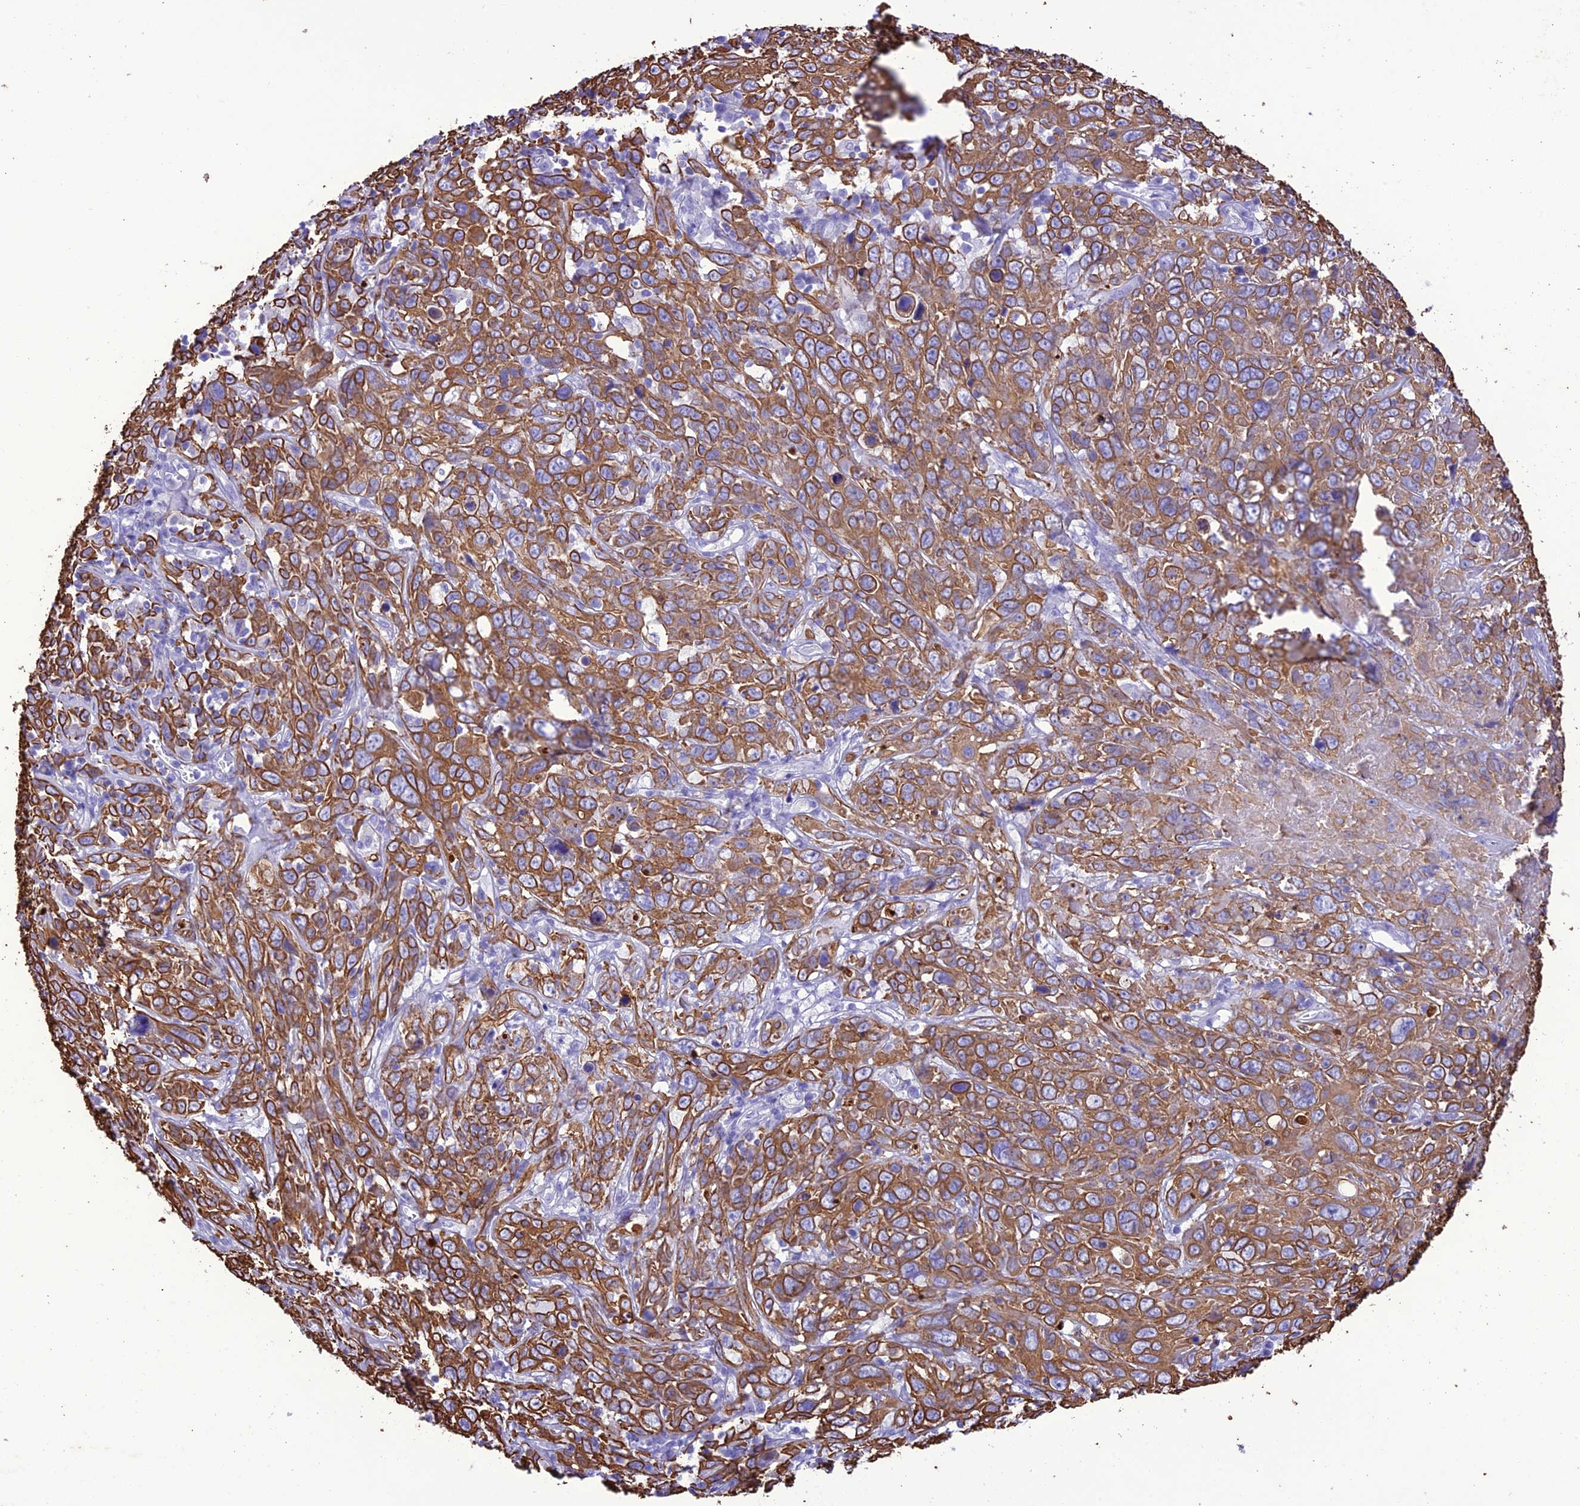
{"staining": {"intensity": "moderate", "quantity": ">75%", "location": "cytoplasmic/membranous"}, "tissue": "cervical cancer", "cell_type": "Tumor cells", "image_type": "cancer", "snomed": [{"axis": "morphology", "description": "Squamous cell carcinoma, NOS"}, {"axis": "topography", "description": "Cervix"}], "caption": "The histopathology image exhibits a brown stain indicating the presence of a protein in the cytoplasmic/membranous of tumor cells in cervical squamous cell carcinoma.", "gene": "VPS52", "patient": {"sex": "female", "age": 46}}